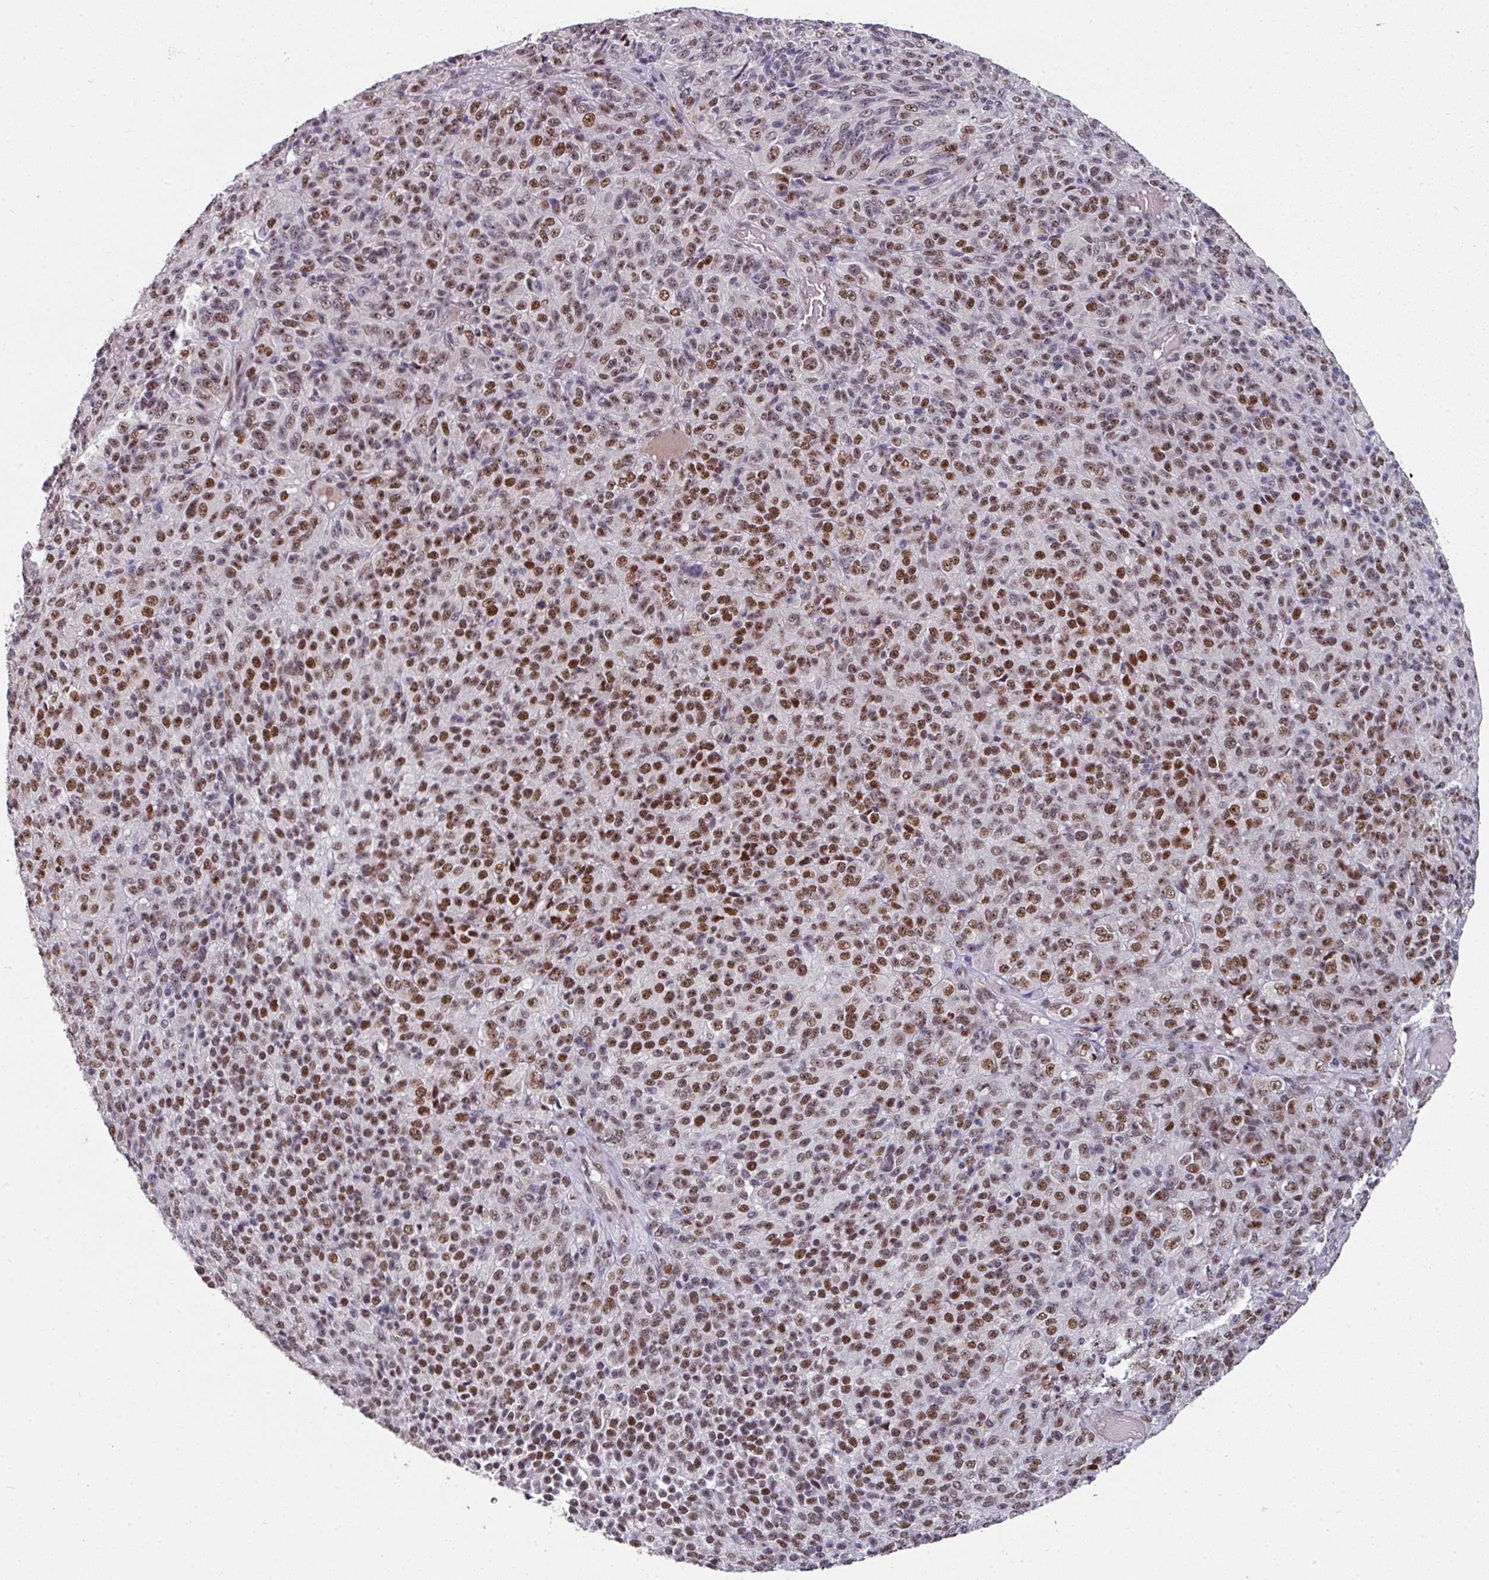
{"staining": {"intensity": "moderate", "quantity": ">75%", "location": "nuclear"}, "tissue": "melanoma", "cell_type": "Tumor cells", "image_type": "cancer", "snomed": [{"axis": "morphology", "description": "Malignant melanoma, Metastatic site"}, {"axis": "topography", "description": "Brain"}], "caption": "The micrograph reveals a brown stain indicating the presence of a protein in the nuclear of tumor cells in malignant melanoma (metastatic site).", "gene": "RAD50", "patient": {"sex": "female", "age": 56}}